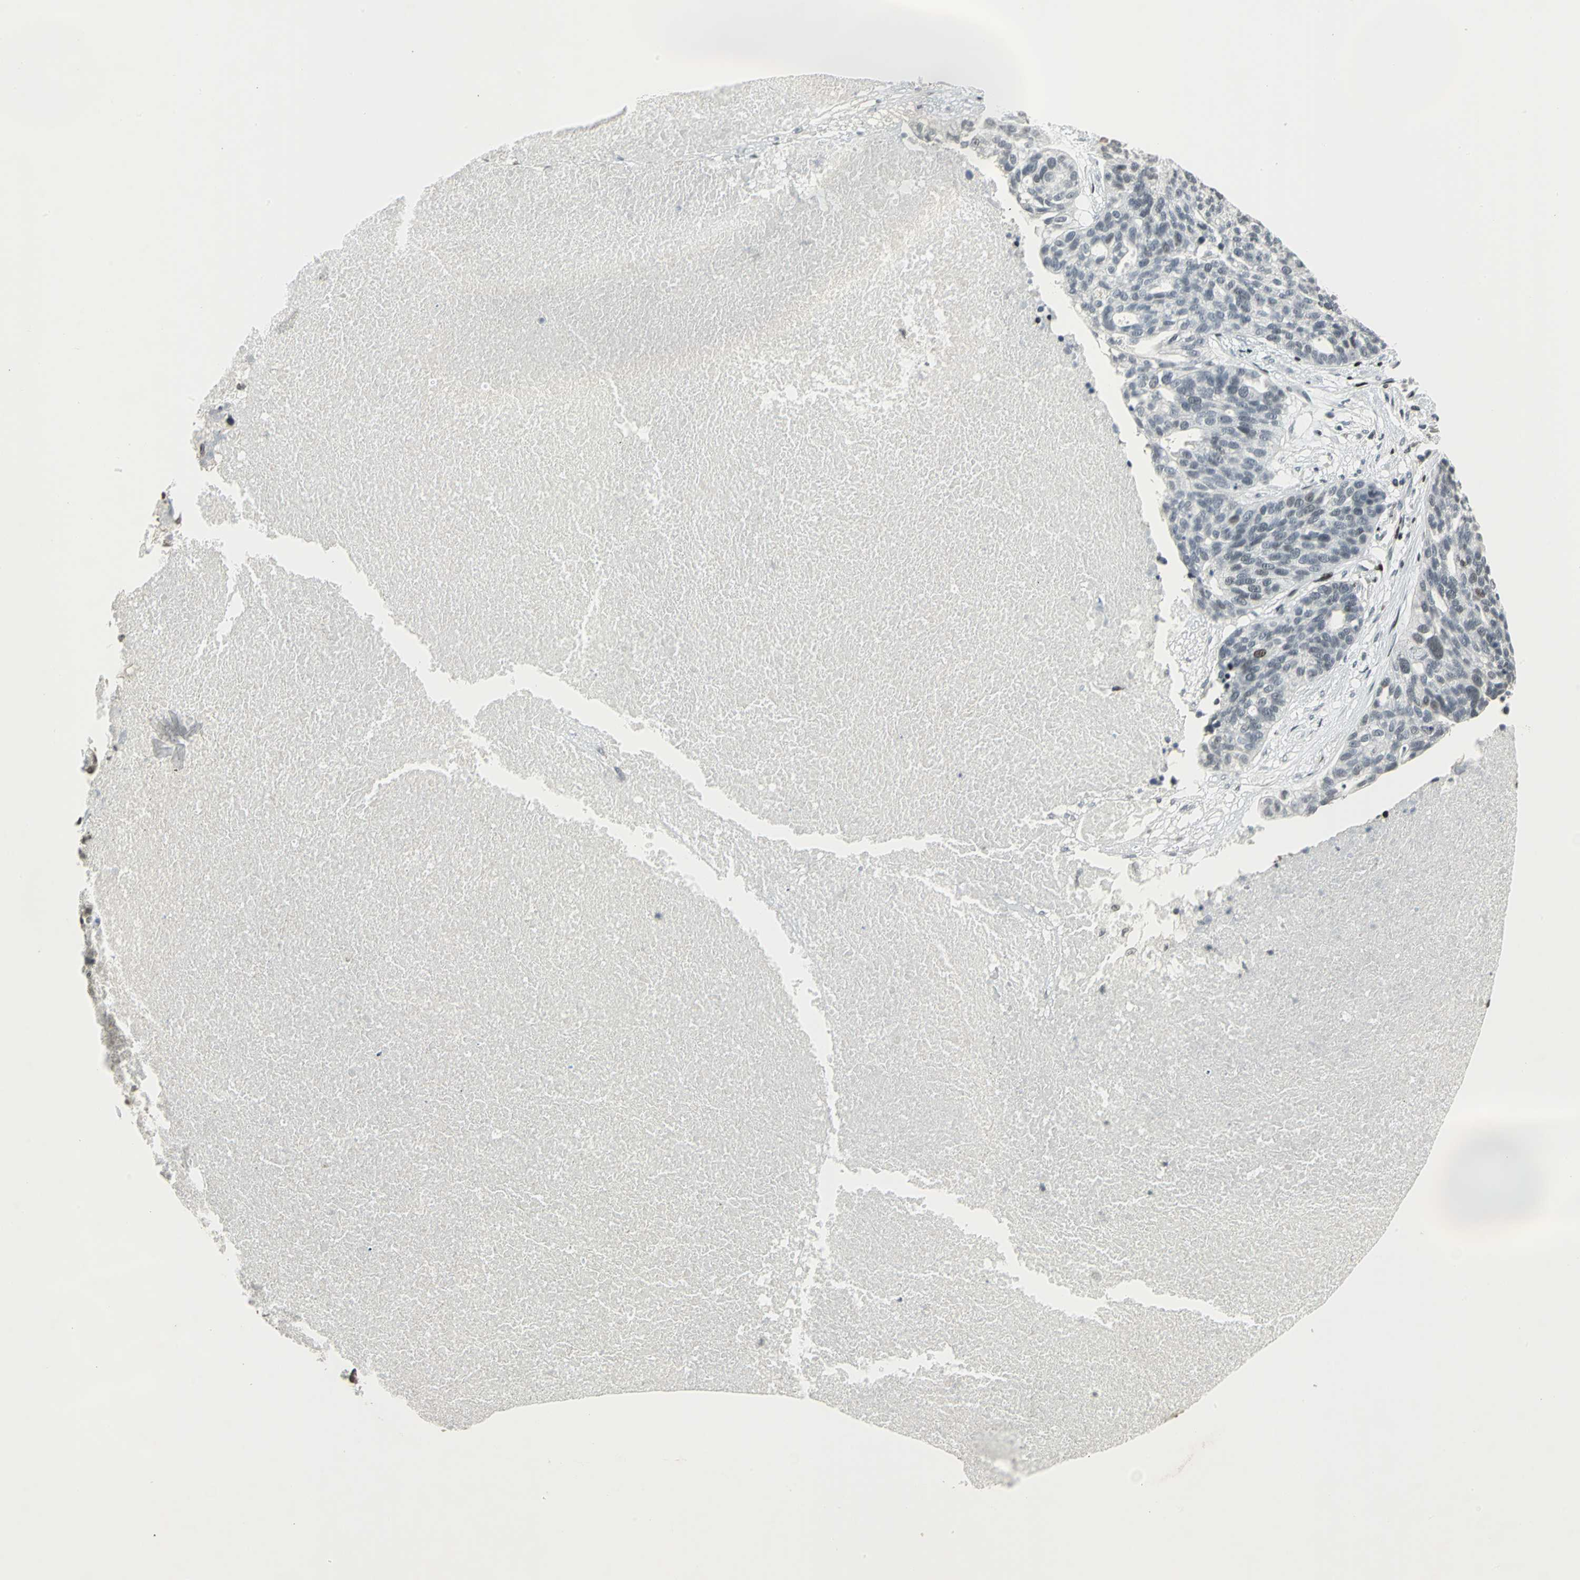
{"staining": {"intensity": "weak", "quantity": "<25%", "location": "nuclear"}, "tissue": "ovarian cancer", "cell_type": "Tumor cells", "image_type": "cancer", "snomed": [{"axis": "morphology", "description": "Cystadenocarcinoma, serous, NOS"}, {"axis": "topography", "description": "Ovary"}], "caption": "Tumor cells show no significant positivity in ovarian cancer (serous cystadenocarcinoma). Nuclei are stained in blue.", "gene": "KDM1A", "patient": {"sex": "female", "age": 59}}